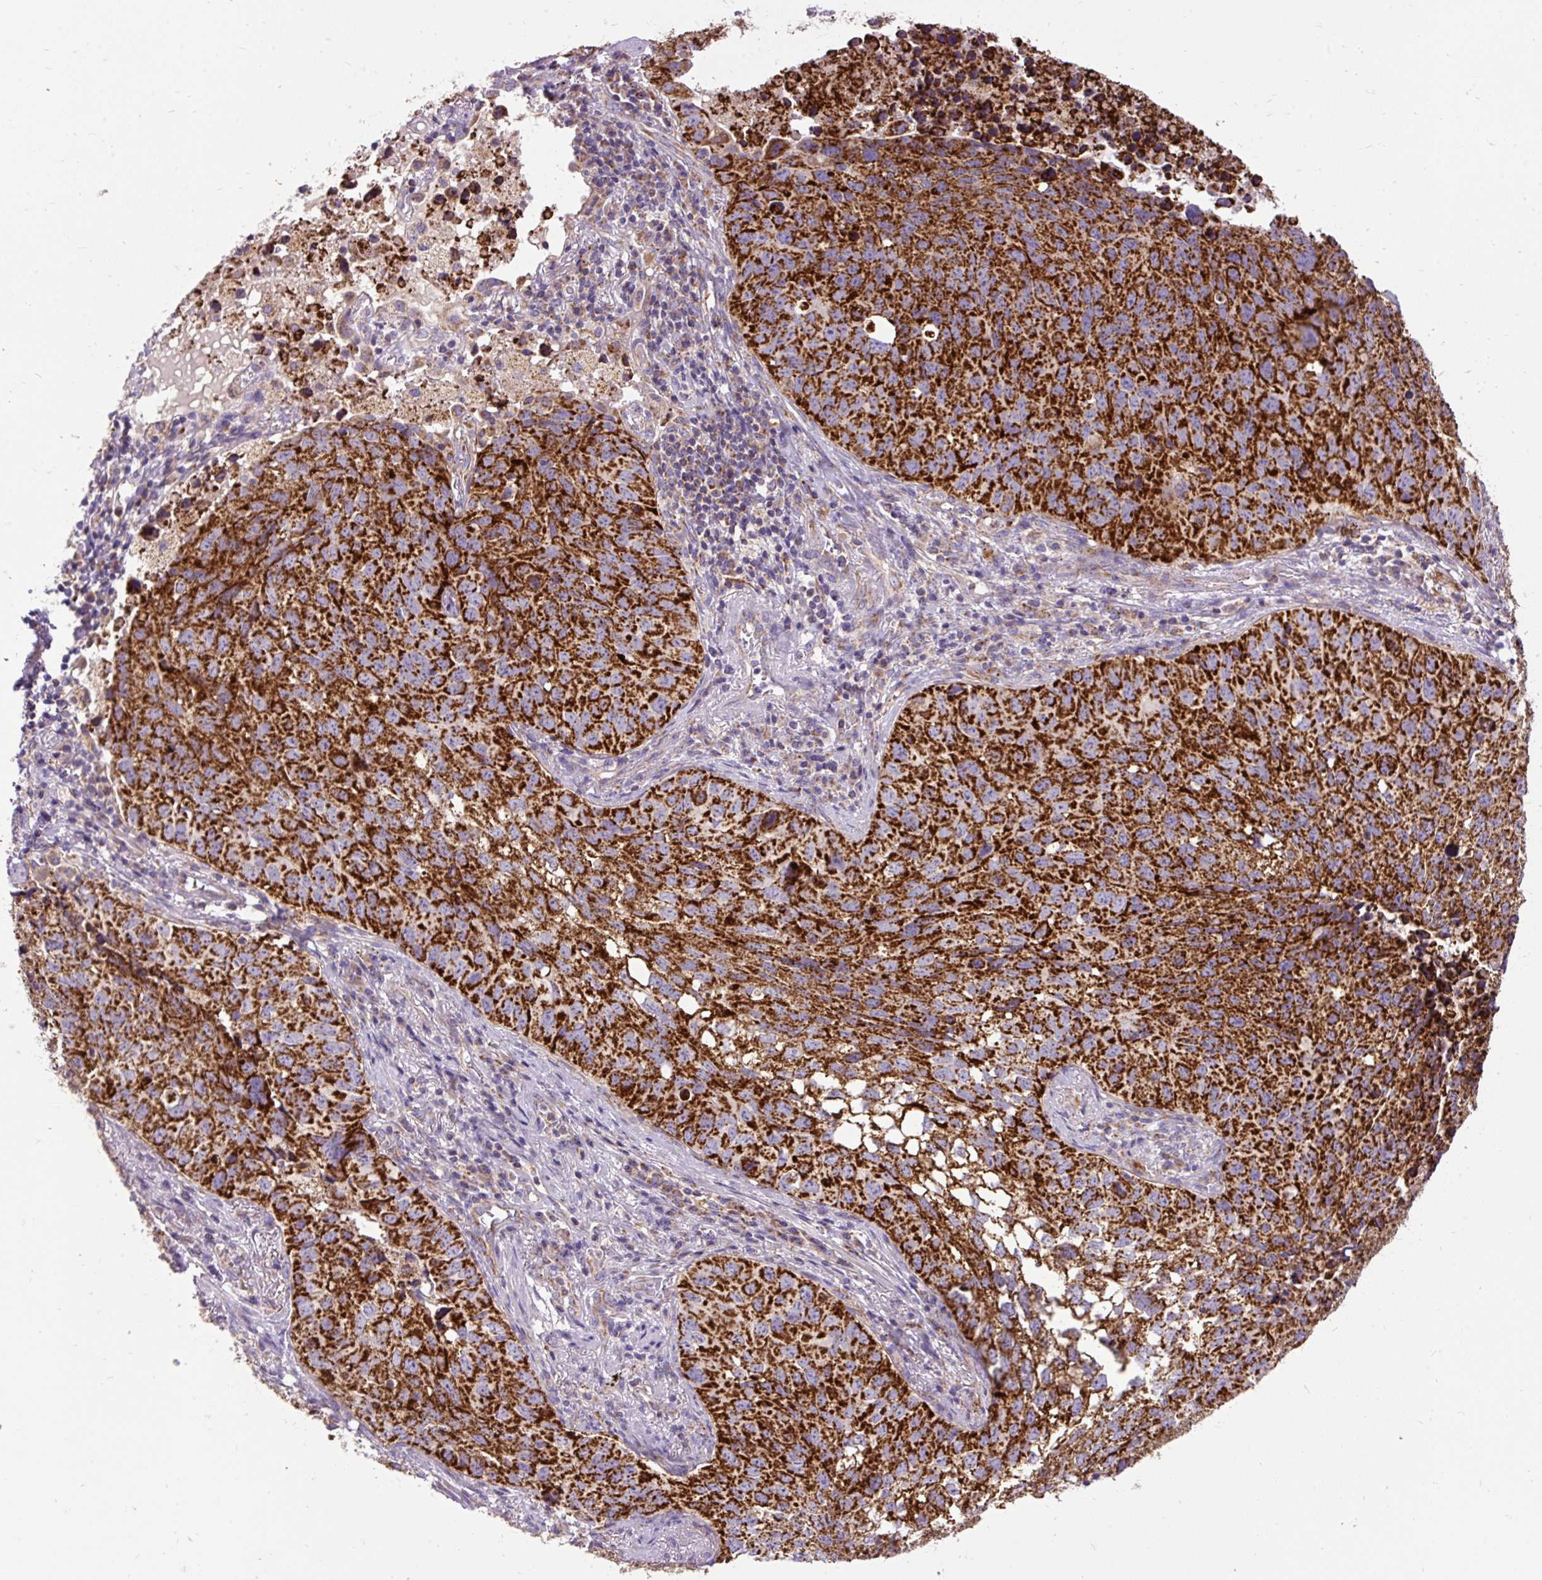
{"staining": {"intensity": "strong", "quantity": ">75%", "location": "cytoplasmic/membranous"}, "tissue": "lung cancer", "cell_type": "Tumor cells", "image_type": "cancer", "snomed": [{"axis": "morphology", "description": "Squamous cell carcinoma, NOS"}, {"axis": "topography", "description": "Lung"}], "caption": "High-power microscopy captured an immunohistochemistry histopathology image of squamous cell carcinoma (lung), revealing strong cytoplasmic/membranous staining in about >75% of tumor cells.", "gene": "TOMM40", "patient": {"sex": "male", "age": 60}}